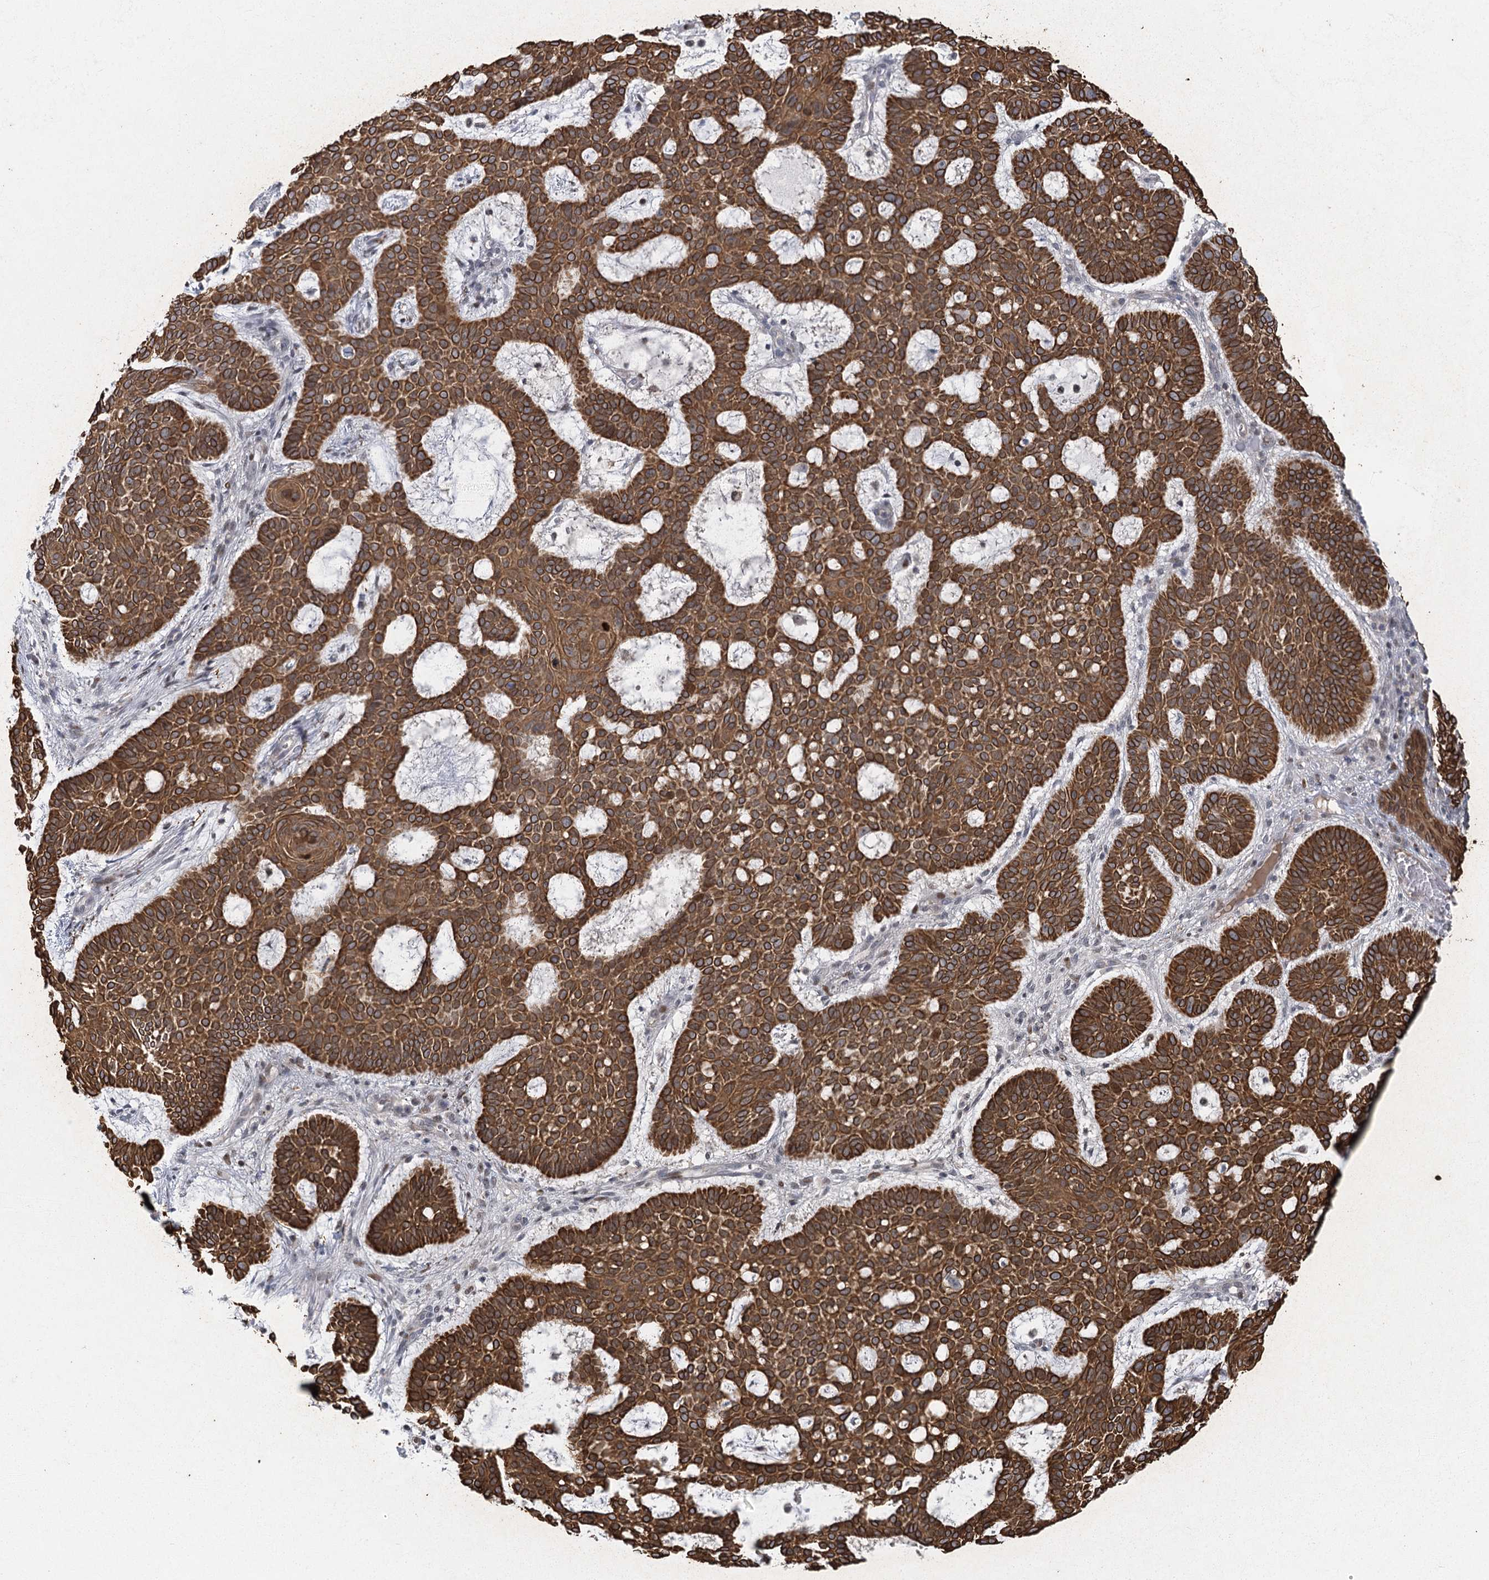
{"staining": {"intensity": "strong", "quantity": ">75%", "location": "cytoplasmic/membranous"}, "tissue": "skin cancer", "cell_type": "Tumor cells", "image_type": "cancer", "snomed": [{"axis": "morphology", "description": "Basal cell carcinoma"}, {"axis": "topography", "description": "Skin"}], "caption": "Protein positivity by immunohistochemistry shows strong cytoplasmic/membranous expression in about >75% of tumor cells in skin basal cell carcinoma.", "gene": "IL11RA", "patient": {"sex": "male", "age": 85}}